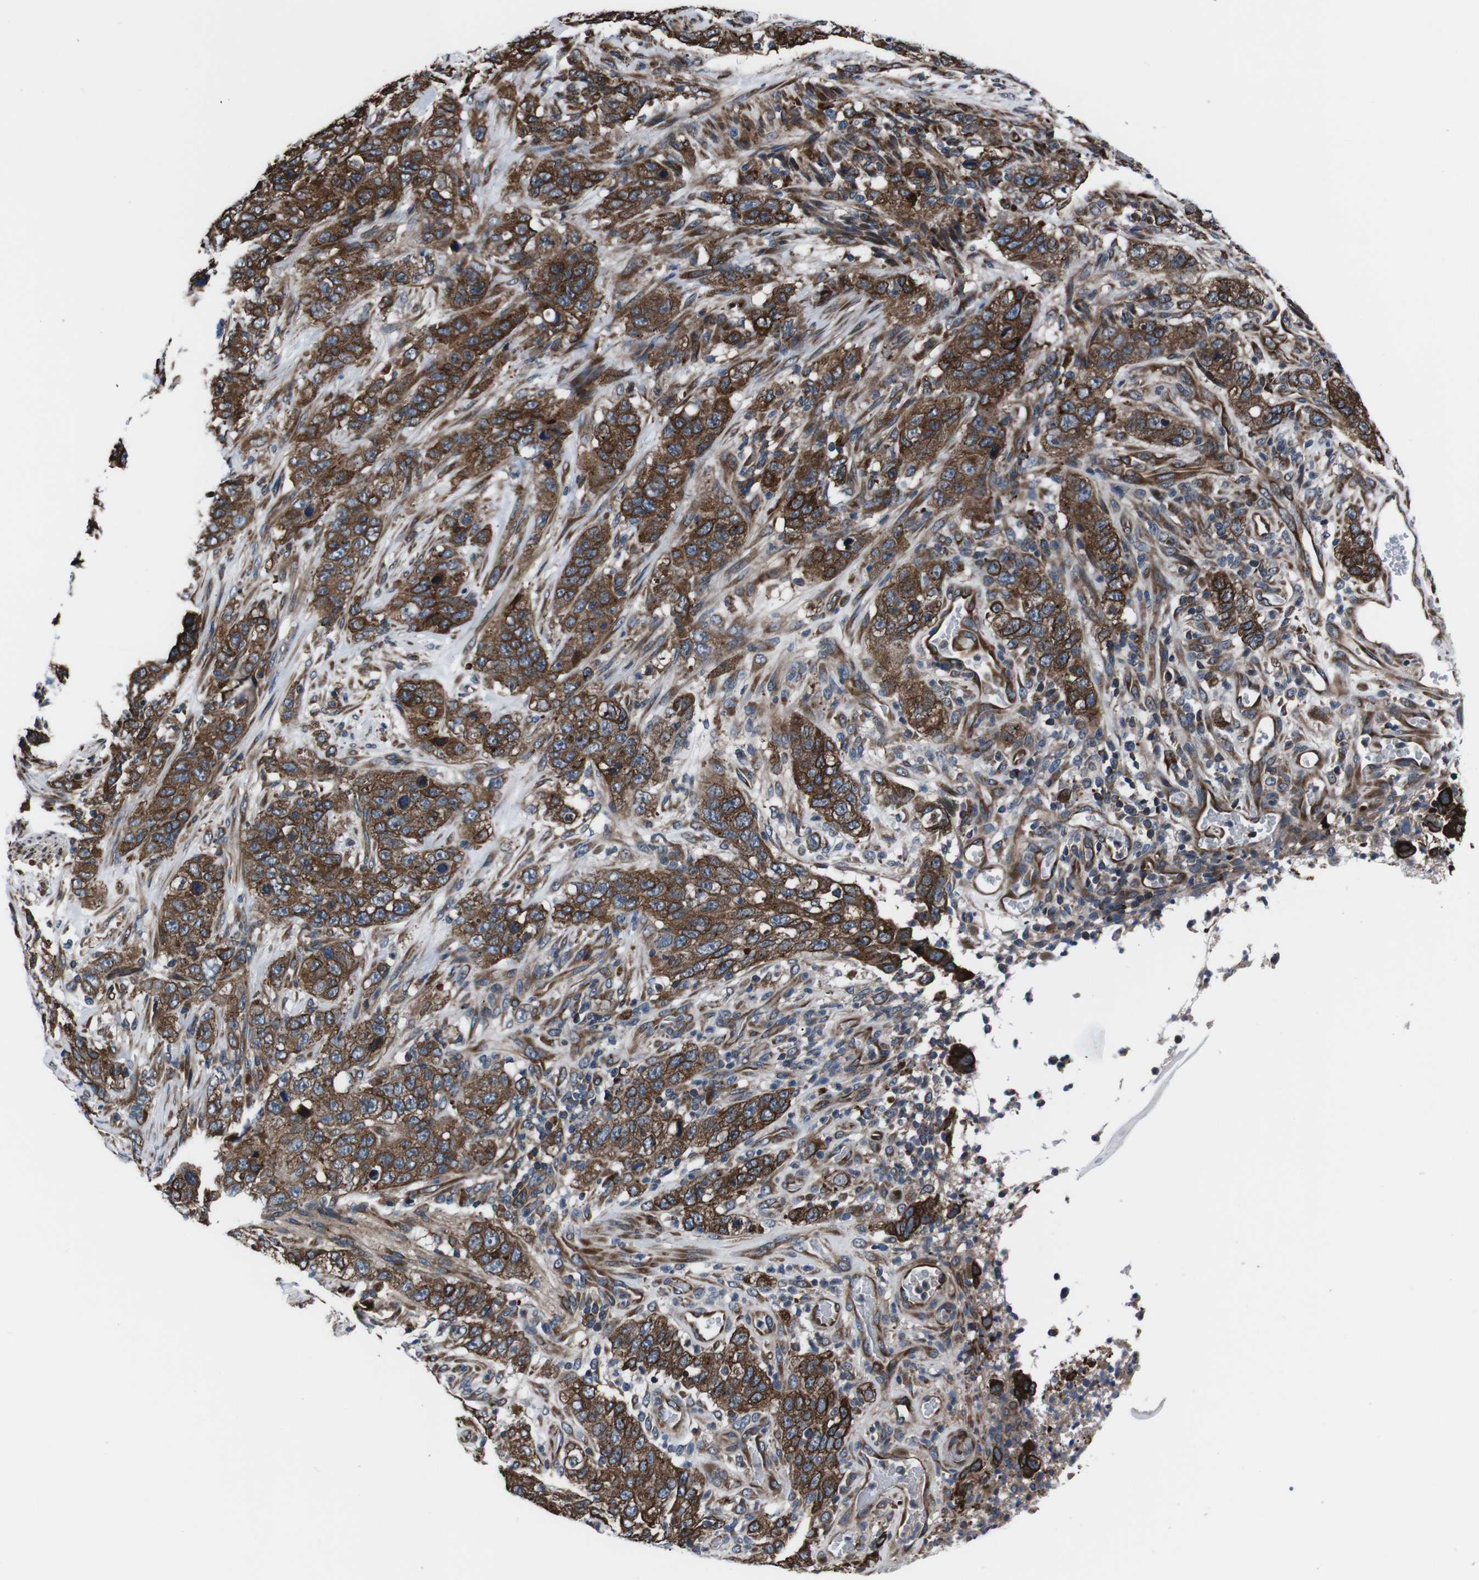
{"staining": {"intensity": "strong", "quantity": ">75%", "location": "cytoplasmic/membranous"}, "tissue": "stomach cancer", "cell_type": "Tumor cells", "image_type": "cancer", "snomed": [{"axis": "morphology", "description": "Adenocarcinoma, NOS"}, {"axis": "topography", "description": "Stomach"}], "caption": "High-power microscopy captured an IHC histopathology image of stomach cancer, revealing strong cytoplasmic/membranous staining in about >75% of tumor cells.", "gene": "EIF4A2", "patient": {"sex": "male", "age": 48}}